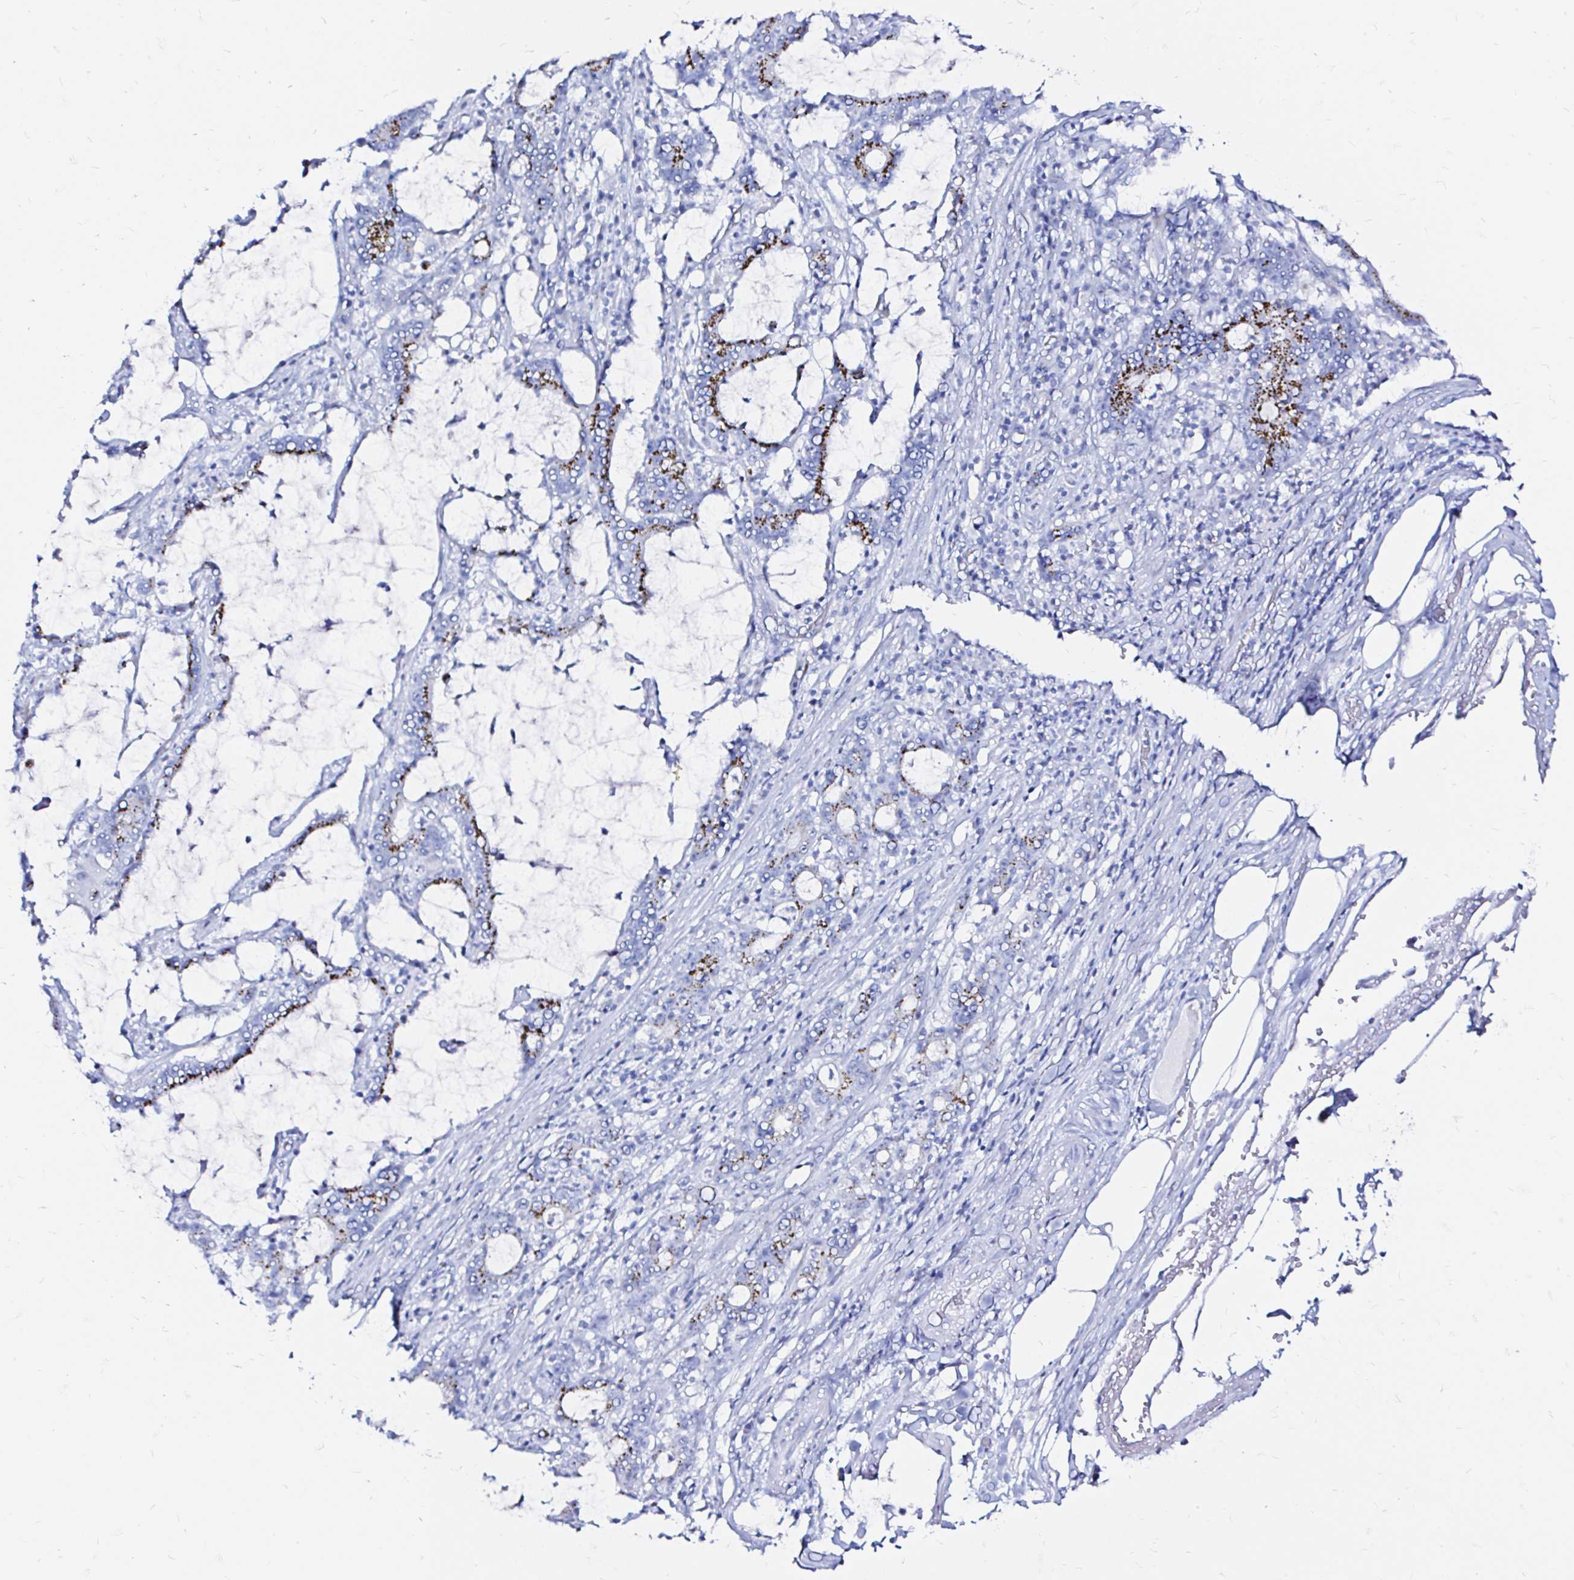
{"staining": {"intensity": "moderate", "quantity": "25%-75%", "location": "cytoplasmic/membranous"}, "tissue": "stomach cancer", "cell_type": "Tumor cells", "image_type": "cancer", "snomed": [{"axis": "morphology", "description": "Adenocarcinoma, NOS"}, {"axis": "topography", "description": "Stomach, upper"}], "caption": "Adenocarcinoma (stomach) stained with immunohistochemistry (IHC) reveals moderate cytoplasmic/membranous staining in approximately 25%-75% of tumor cells. The staining is performed using DAB (3,3'-diaminobenzidine) brown chromogen to label protein expression. The nuclei are counter-stained blue using hematoxylin.", "gene": "ZNF432", "patient": {"sex": "male", "age": 68}}